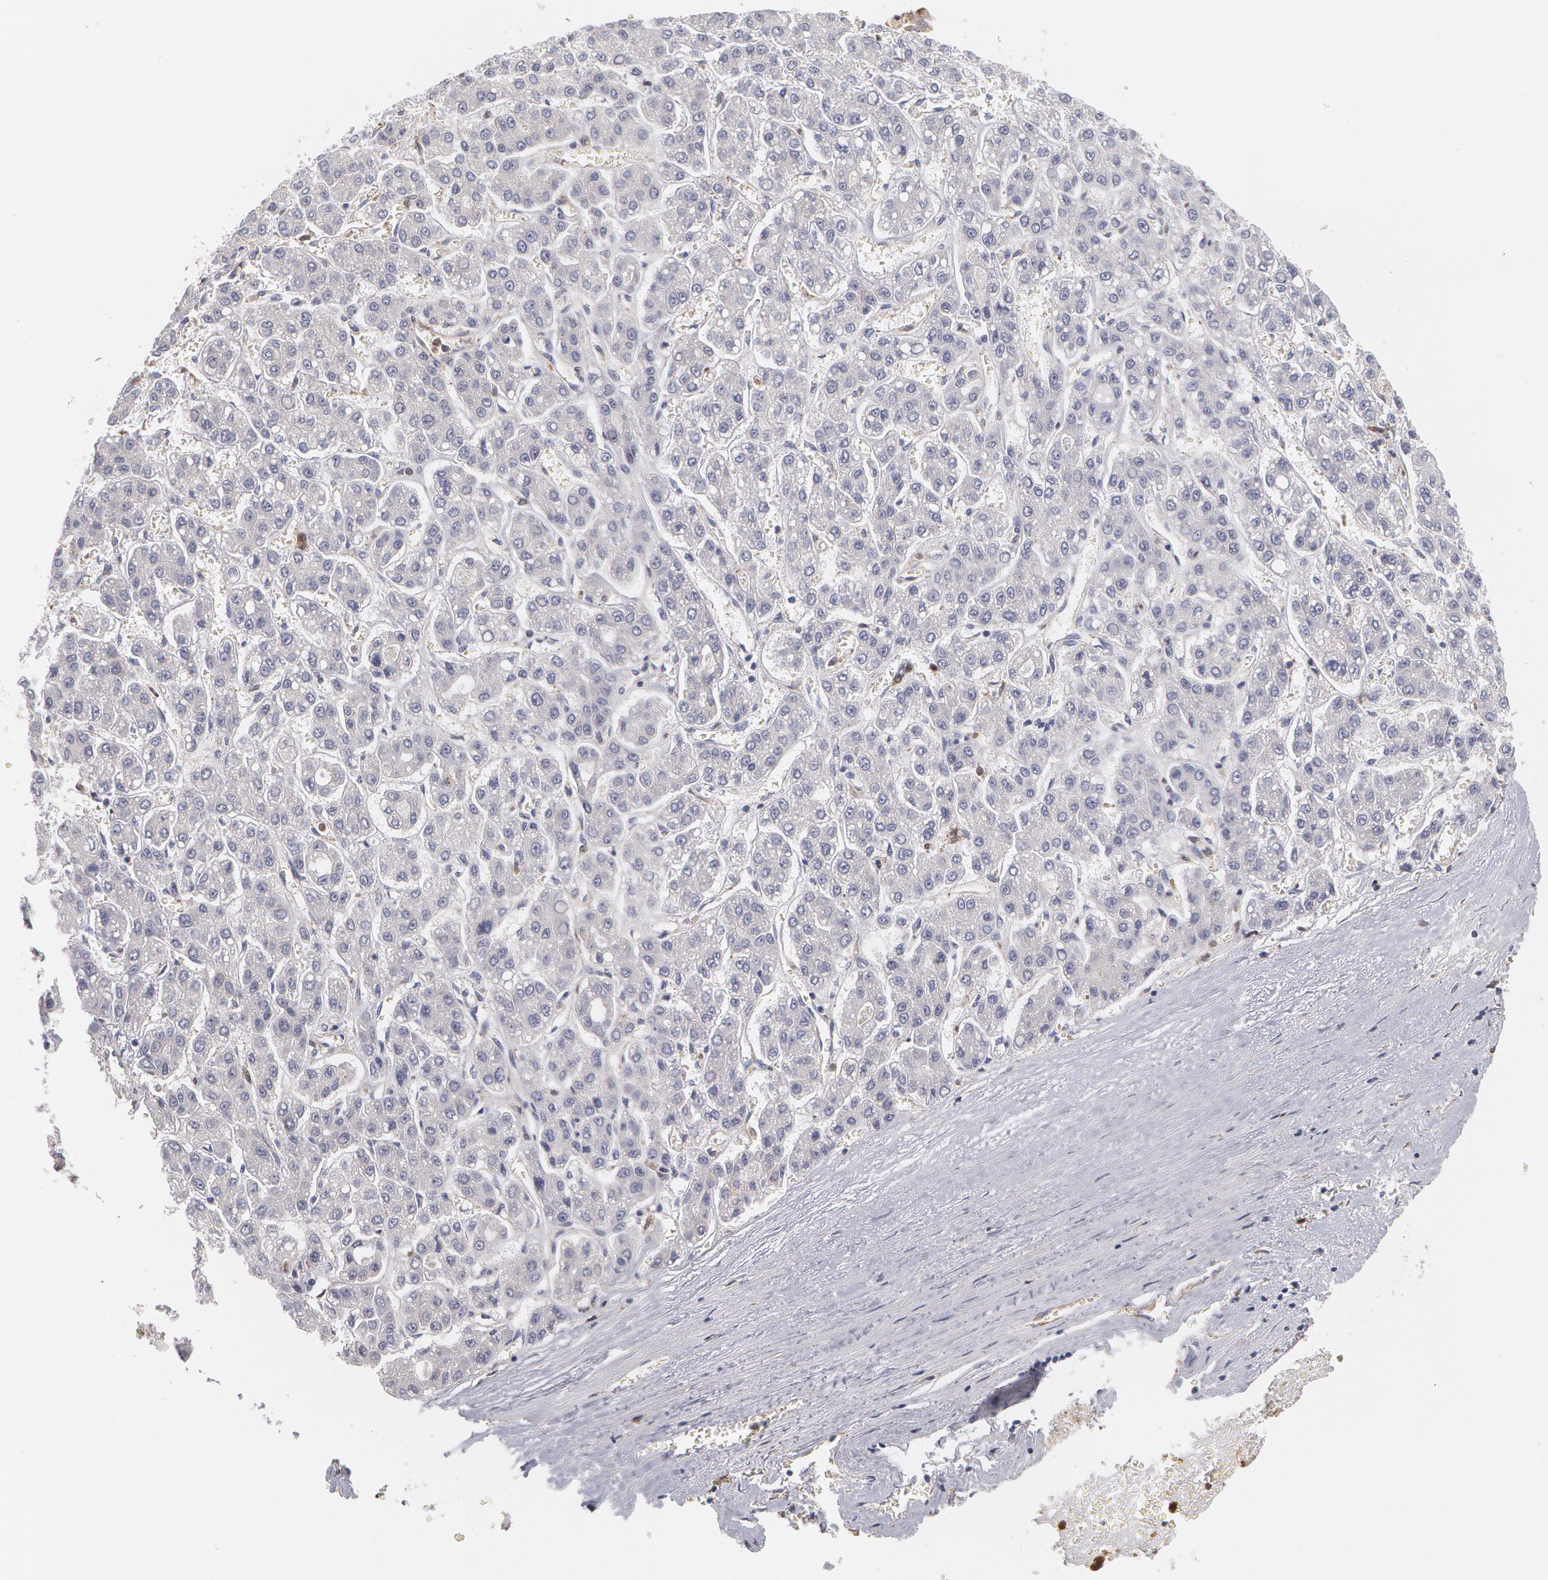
{"staining": {"intensity": "negative", "quantity": "none", "location": "none"}, "tissue": "liver cancer", "cell_type": "Tumor cells", "image_type": "cancer", "snomed": [{"axis": "morphology", "description": "Carcinoma, Hepatocellular, NOS"}, {"axis": "topography", "description": "Liver"}], "caption": "There is no significant positivity in tumor cells of liver cancer (hepatocellular carcinoma).", "gene": "SYK", "patient": {"sex": "male", "age": 69}}